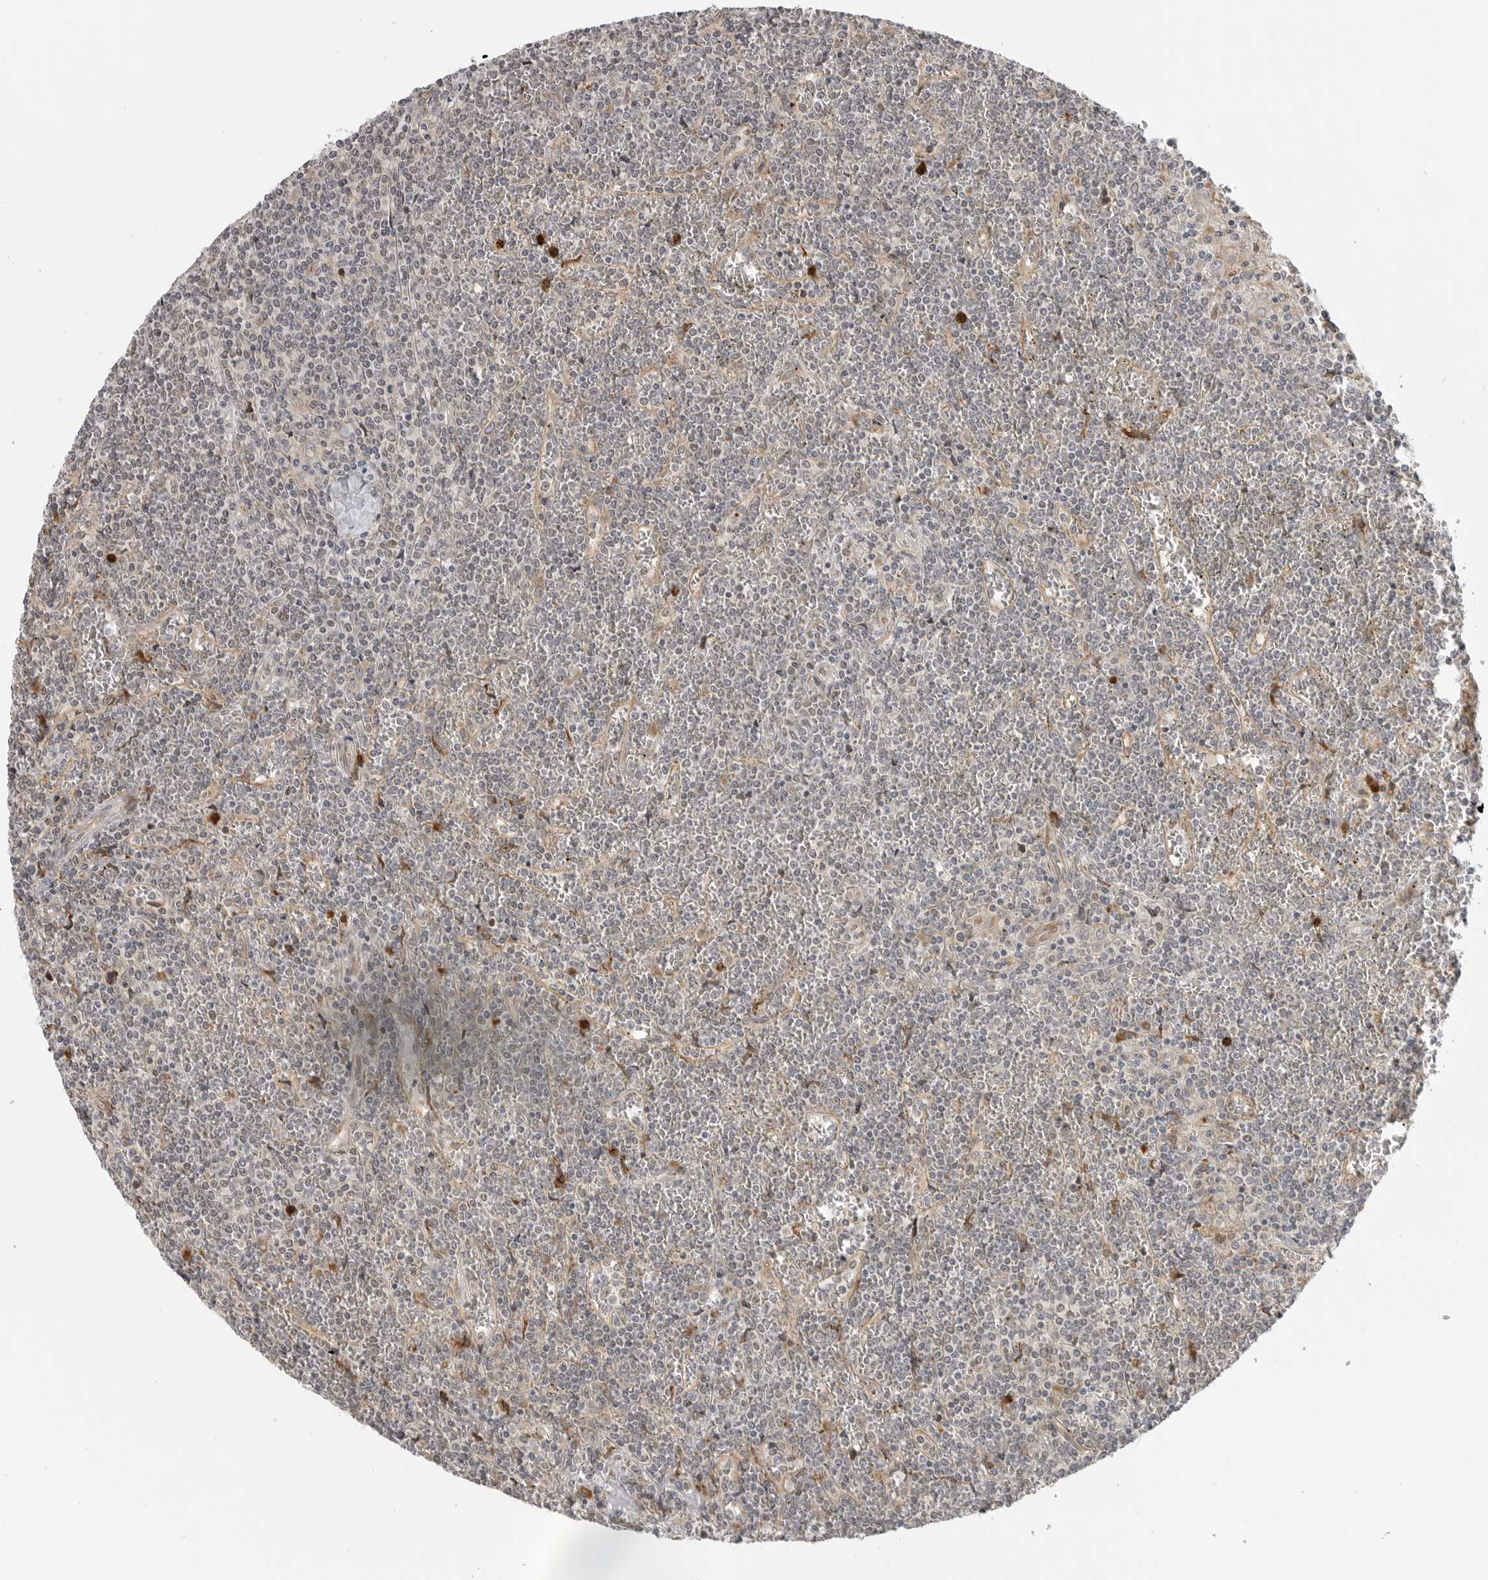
{"staining": {"intensity": "negative", "quantity": "none", "location": "none"}, "tissue": "lymphoma", "cell_type": "Tumor cells", "image_type": "cancer", "snomed": [{"axis": "morphology", "description": "Malignant lymphoma, non-Hodgkin's type, Low grade"}, {"axis": "topography", "description": "Spleen"}], "caption": "The photomicrograph reveals no significant positivity in tumor cells of lymphoma.", "gene": "CEP295NL", "patient": {"sex": "female", "age": 19}}